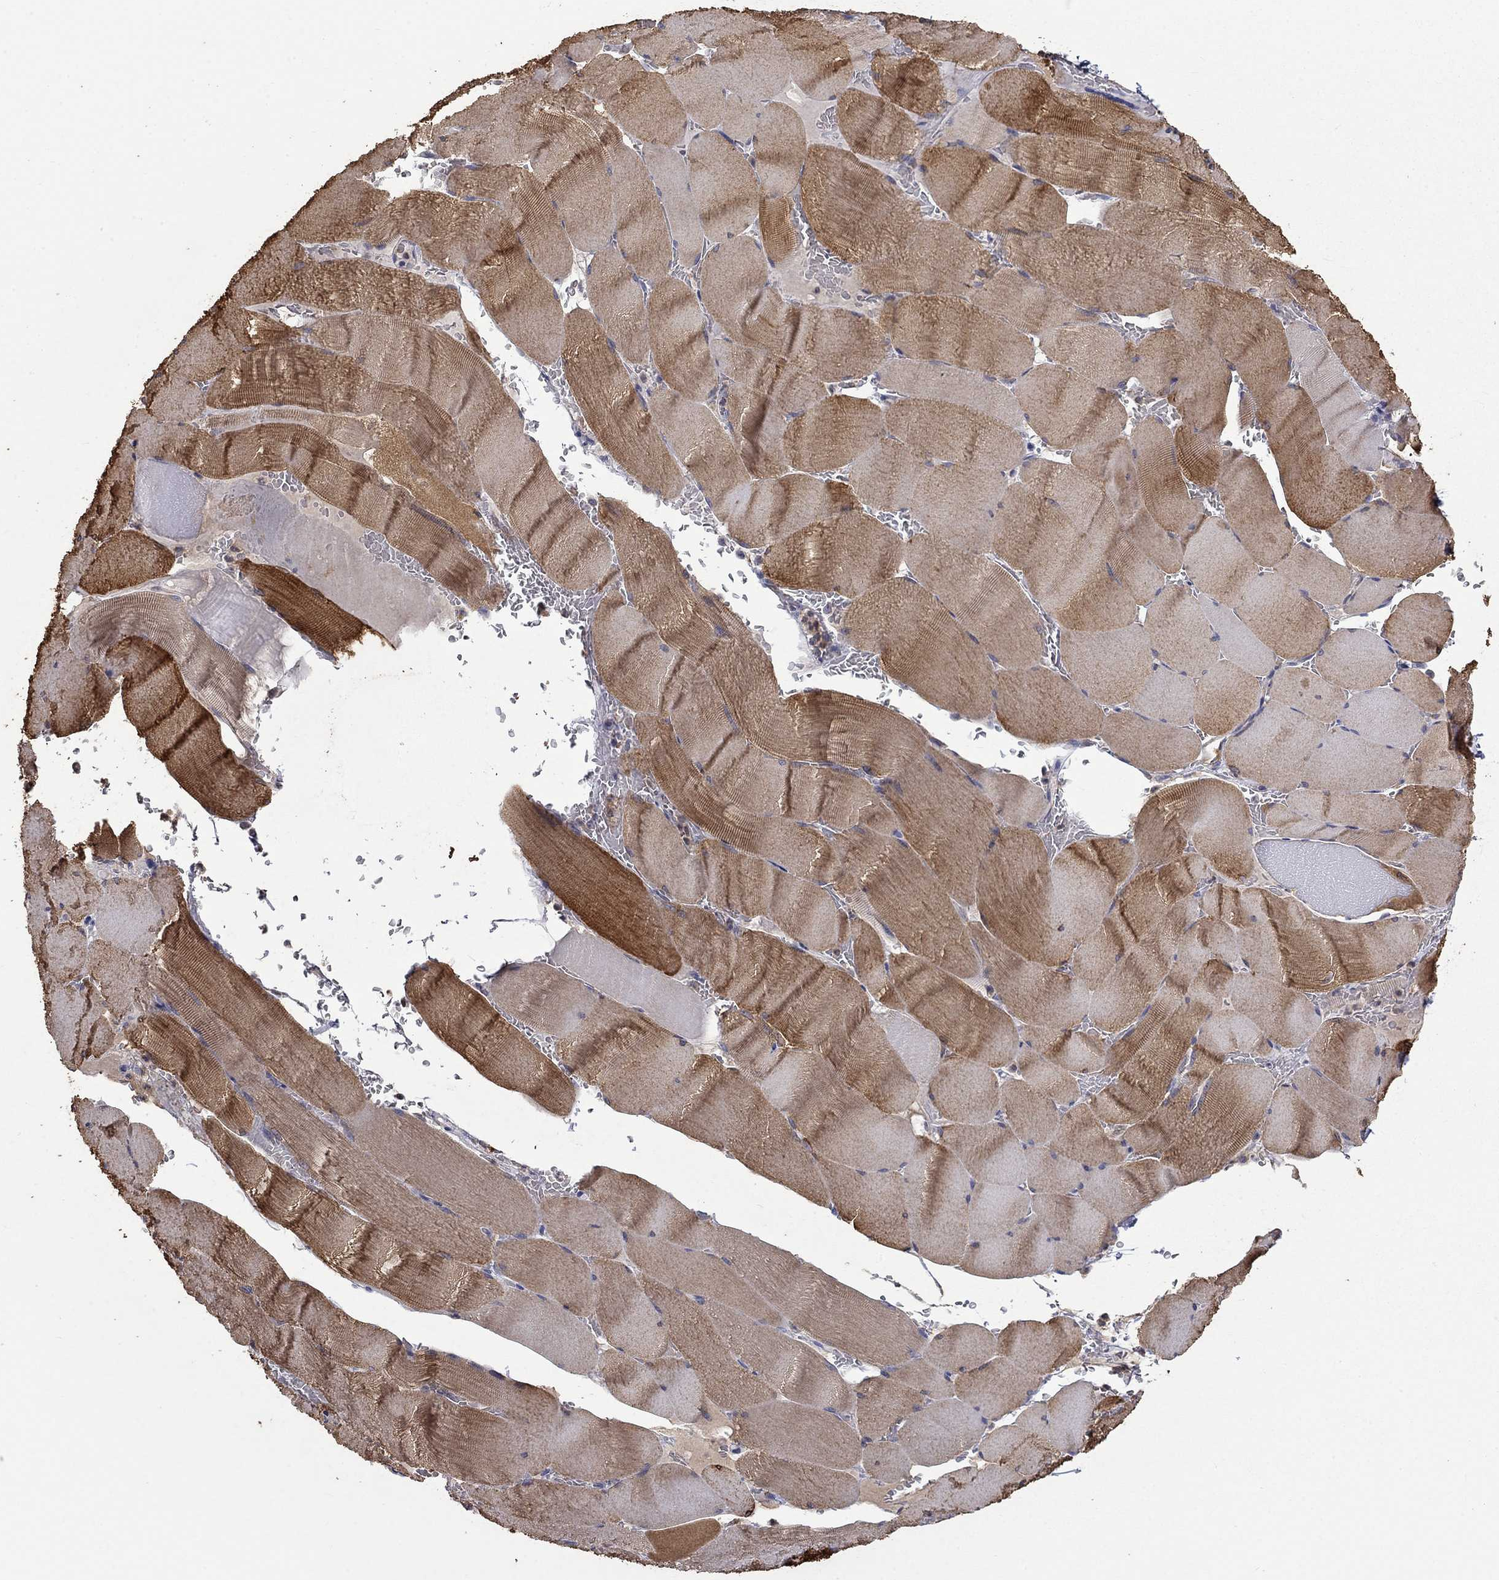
{"staining": {"intensity": "moderate", "quantity": "25%-75%", "location": "cytoplasmic/membranous"}, "tissue": "skeletal muscle", "cell_type": "Myocytes", "image_type": "normal", "snomed": [{"axis": "morphology", "description": "Normal tissue, NOS"}, {"axis": "topography", "description": "Skeletal muscle"}], "caption": "Immunohistochemistry histopathology image of benign skeletal muscle stained for a protein (brown), which shows medium levels of moderate cytoplasmic/membranous positivity in approximately 25%-75% of myocytes.", "gene": "CAMKK2", "patient": {"sex": "male", "age": 56}}